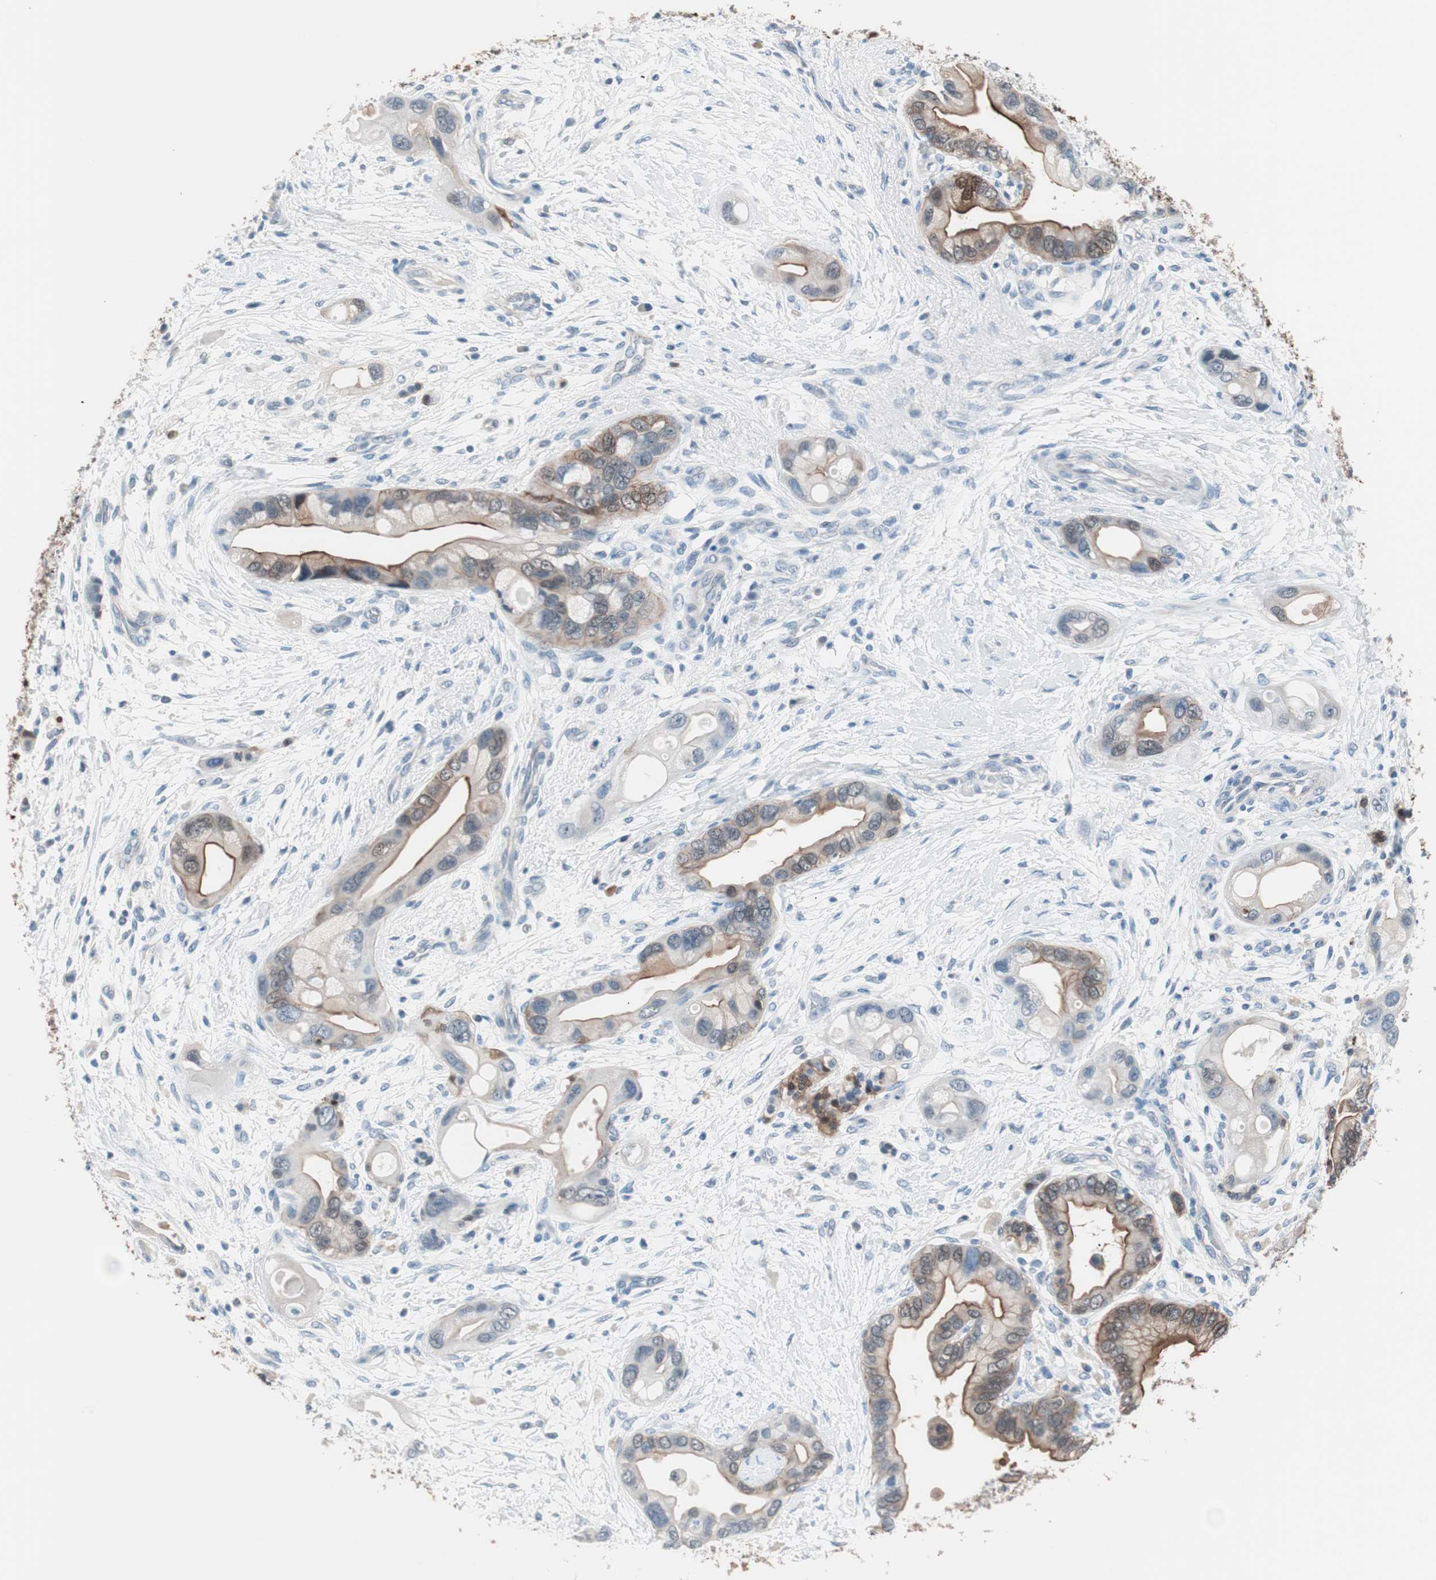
{"staining": {"intensity": "moderate", "quantity": ">75%", "location": "cytoplasmic/membranous,nuclear"}, "tissue": "pancreatic cancer", "cell_type": "Tumor cells", "image_type": "cancer", "snomed": [{"axis": "morphology", "description": "Adenocarcinoma, NOS"}, {"axis": "topography", "description": "Pancreas"}], "caption": "Human pancreatic cancer (adenocarcinoma) stained with a brown dye reveals moderate cytoplasmic/membranous and nuclear positive positivity in about >75% of tumor cells.", "gene": "VIL1", "patient": {"sex": "female", "age": 77}}